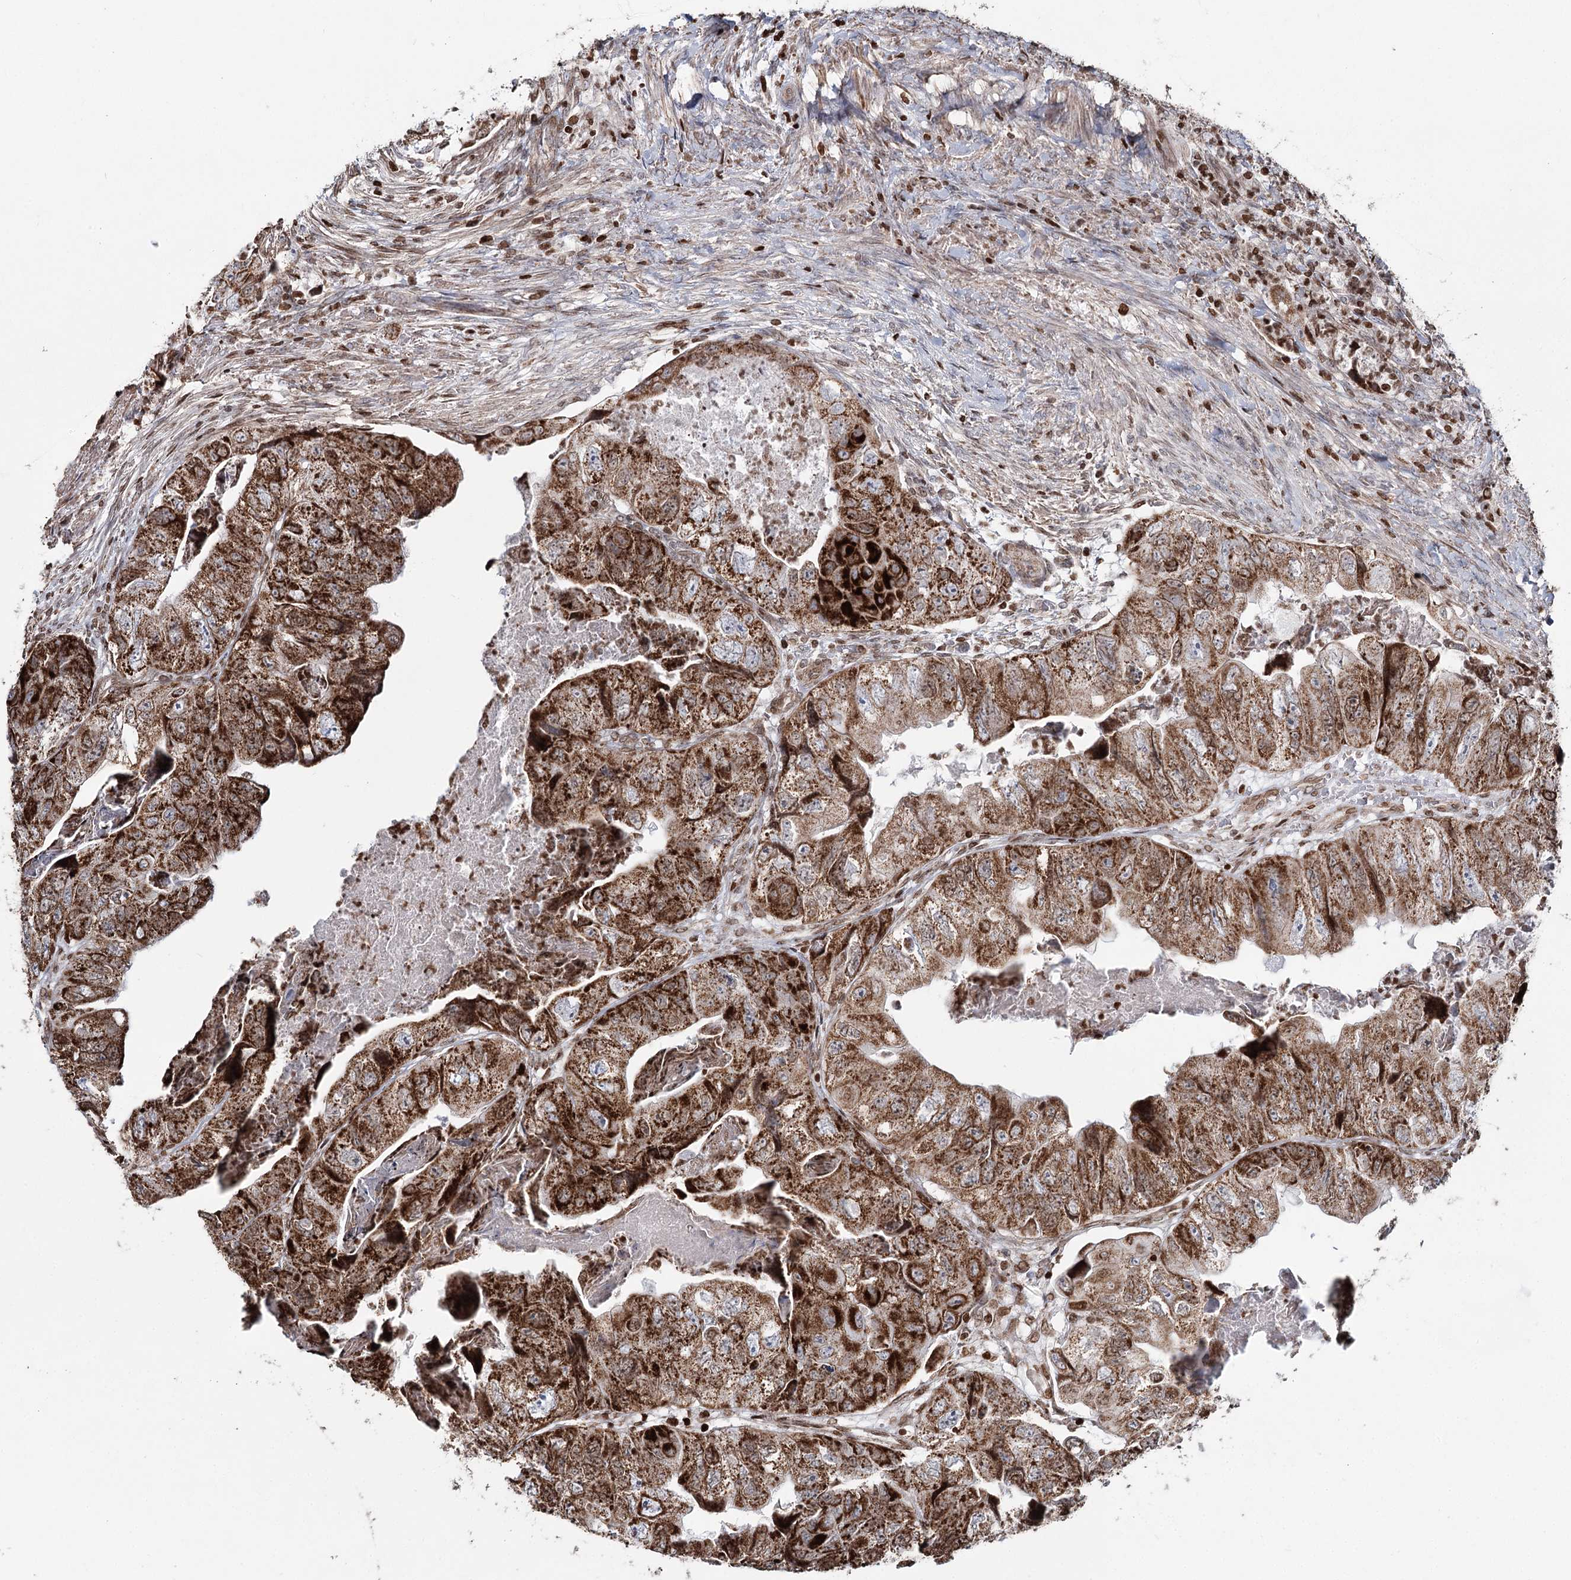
{"staining": {"intensity": "strong", "quantity": ">75%", "location": "cytoplasmic/membranous,nuclear"}, "tissue": "colorectal cancer", "cell_type": "Tumor cells", "image_type": "cancer", "snomed": [{"axis": "morphology", "description": "Adenocarcinoma, NOS"}, {"axis": "topography", "description": "Rectum"}], "caption": "DAB (3,3'-diaminobenzidine) immunohistochemical staining of colorectal adenocarcinoma displays strong cytoplasmic/membranous and nuclear protein positivity in approximately >75% of tumor cells.", "gene": "PDHX", "patient": {"sex": "male", "age": 63}}